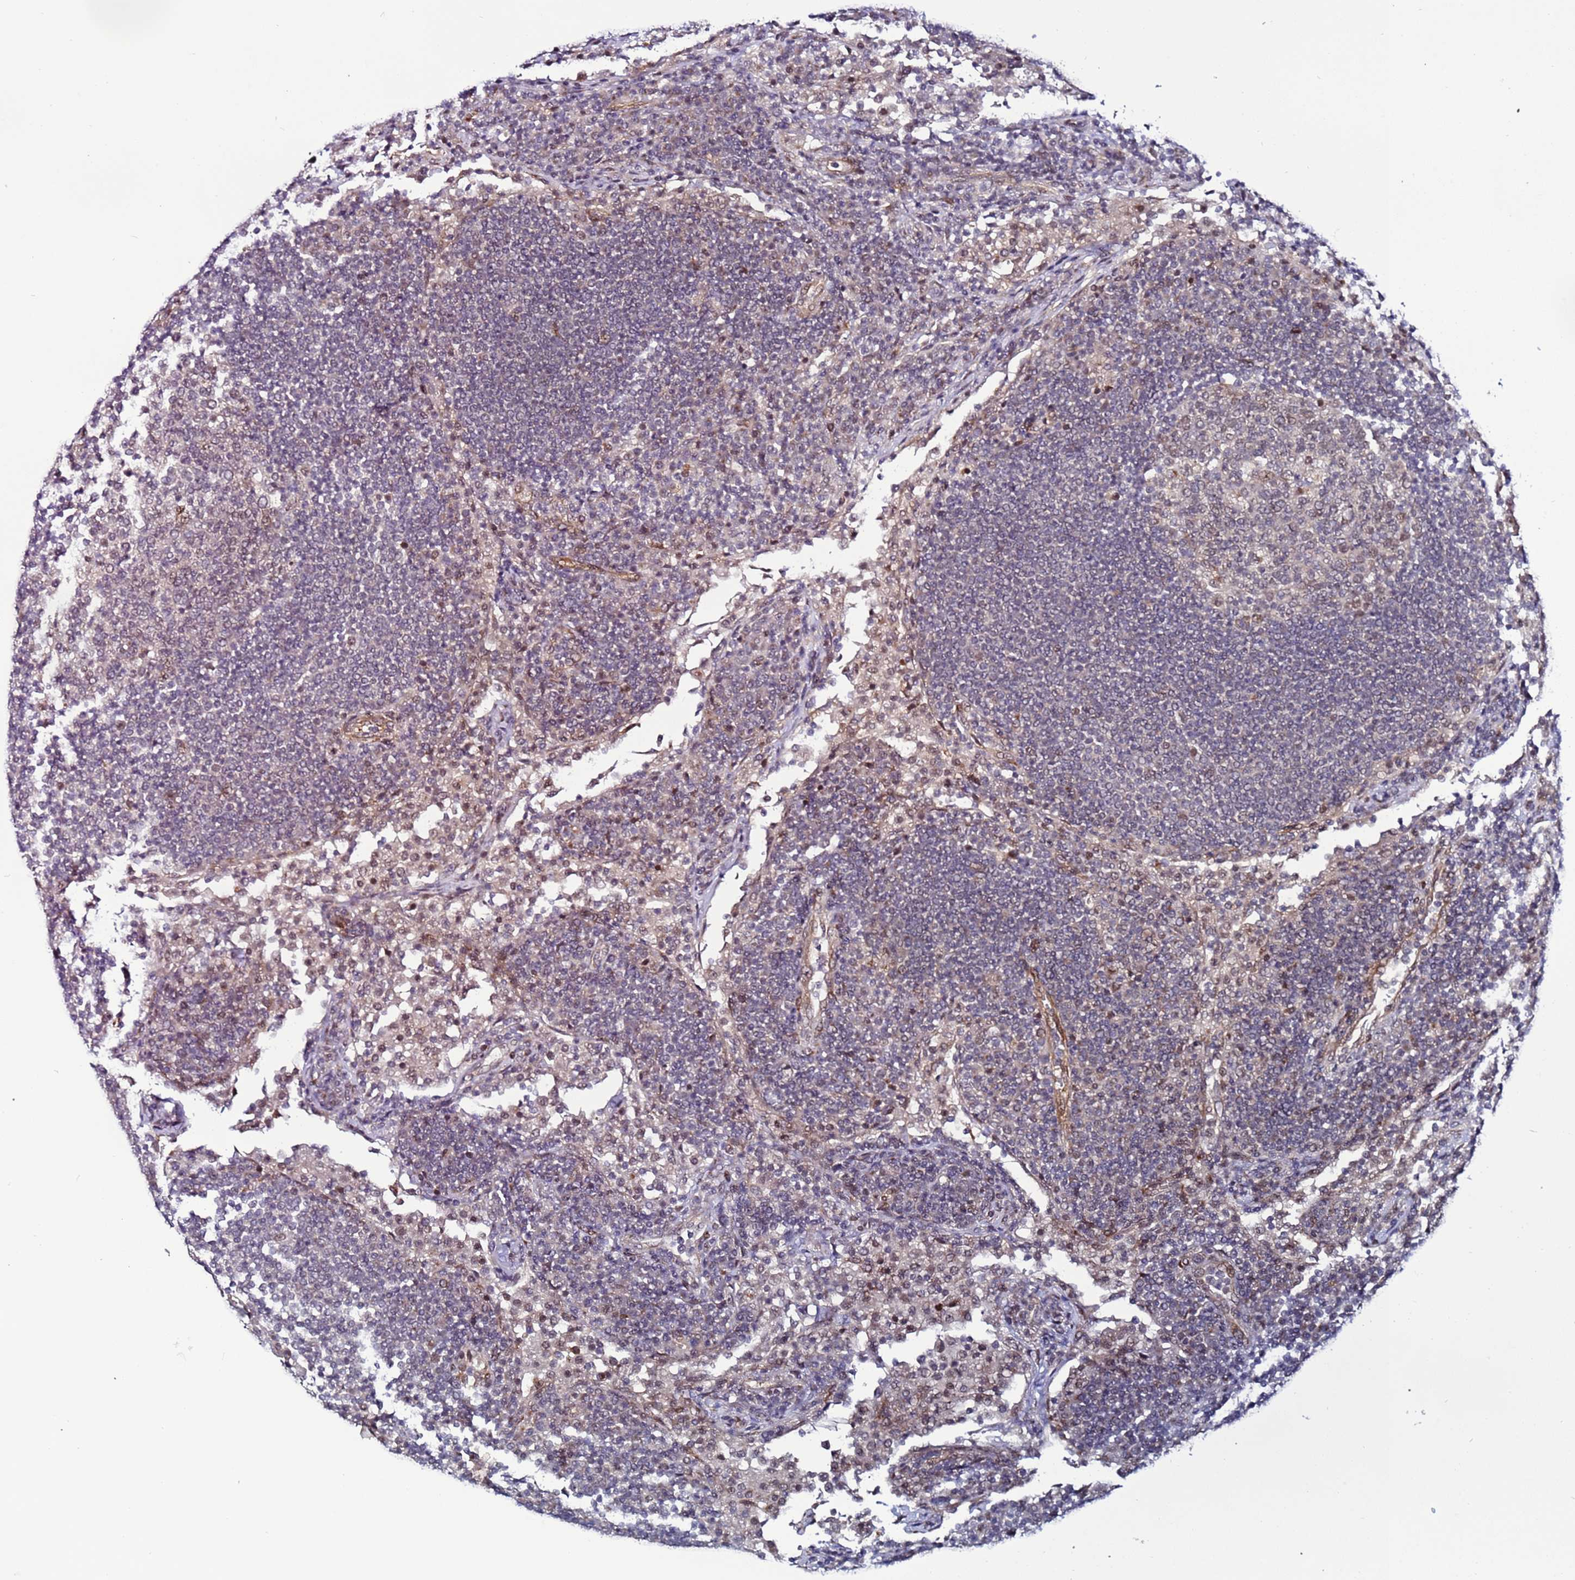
{"staining": {"intensity": "weak", "quantity": "<25%", "location": "nuclear"}, "tissue": "lymph node", "cell_type": "Germinal center cells", "image_type": "normal", "snomed": [{"axis": "morphology", "description": "Normal tissue, NOS"}, {"axis": "topography", "description": "Lymph node"}], "caption": "An immunohistochemistry image of normal lymph node is shown. There is no staining in germinal center cells of lymph node. Brightfield microscopy of immunohistochemistry (IHC) stained with DAB (3,3'-diaminobenzidine) (brown) and hematoxylin (blue), captured at high magnification.", "gene": "POLR2D", "patient": {"sex": "female", "age": 53}}